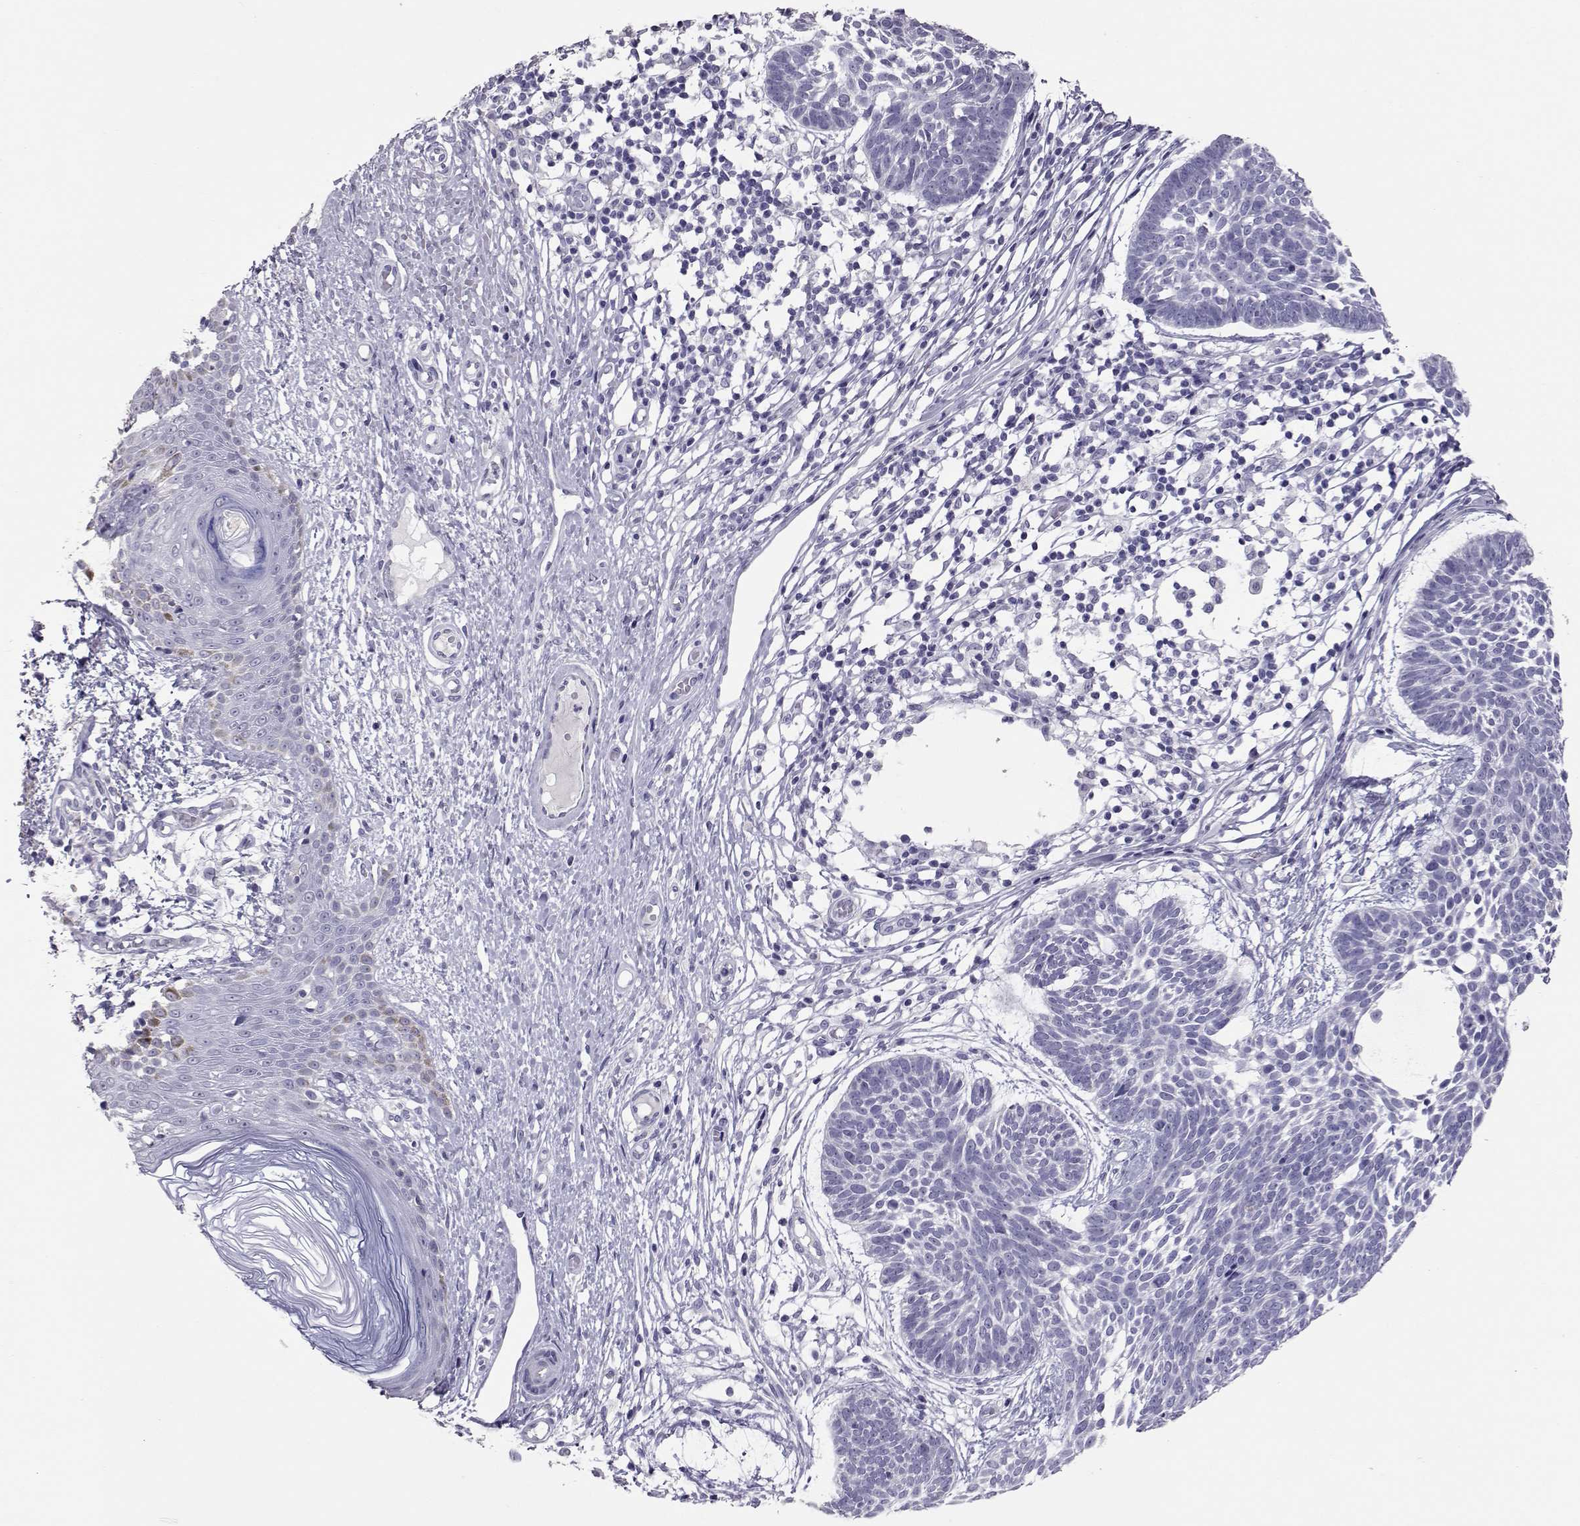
{"staining": {"intensity": "negative", "quantity": "none", "location": "none"}, "tissue": "skin cancer", "cell_type": "Tumor cells", "image_type": "cancer", "snomed": [{"axis": "morphology", "description": "Basal cell carcinoma"}, {"axis": "topography", "description": "Skin"}], "caption": "Skin cancer was stained to show a protein in brown. There is no significant expression in tumor cells.", "gene": "PMCH", "patient": {"sex": "male", "age": 85}}